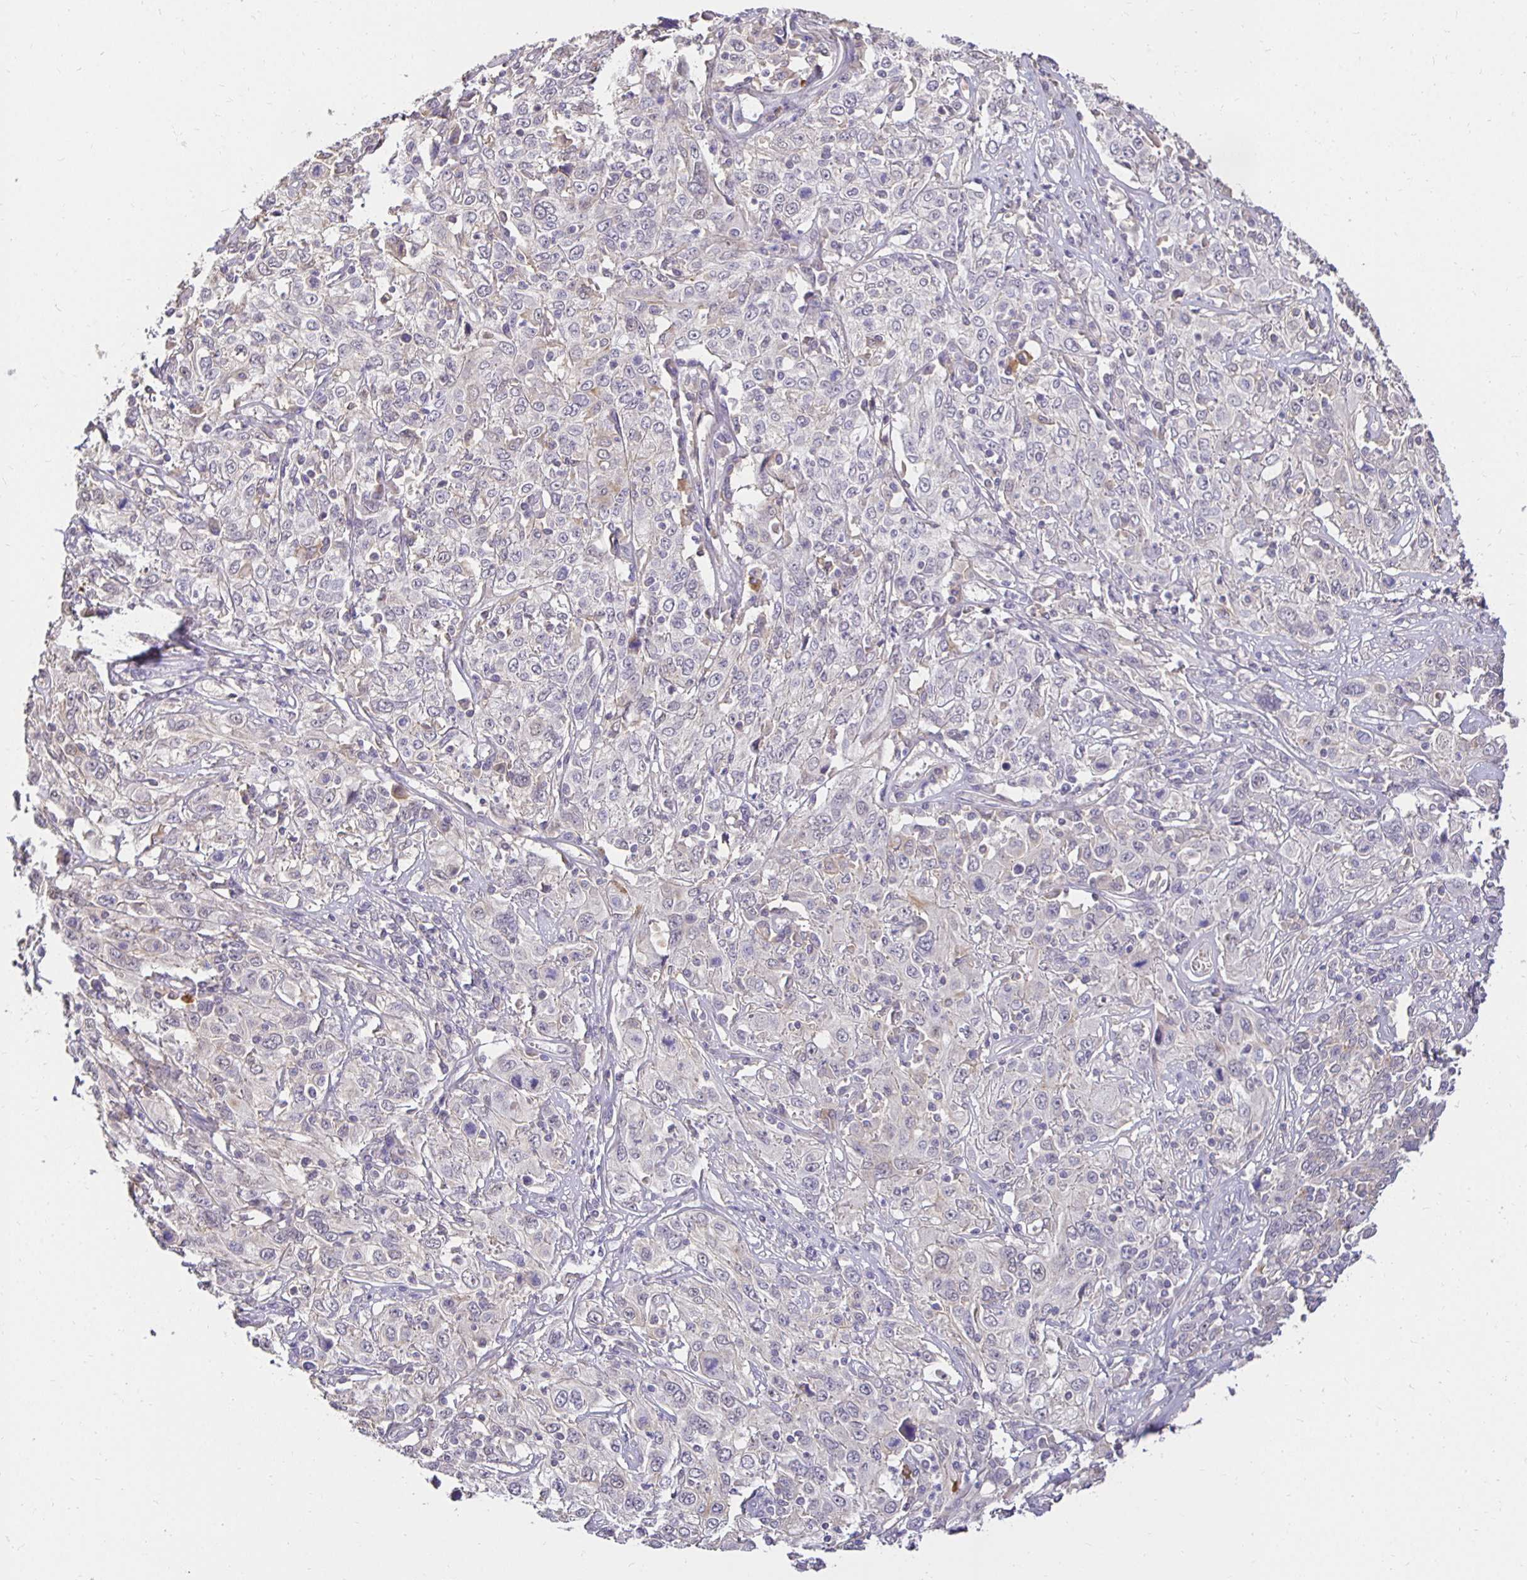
{"staining": {"intensity": "weak", "quantity": "<25%", "location": "cytoplasmic/membranous"}, "tissue": "cervical cancer", "cell_type": "Tumor cells", "image_type": "cancer", "snomed": [{"axis": "morphology", "description": "Squamous cell carcinoma, NOS"}, {"axis": "topography", "description": "Cervix"}], "caption": "DAB immunohistochemical staining of cervical cancer (squamous cell carcinoma) demonstrates no significant staining in tumor cells.", "gene": "PNPLA3", "patient": {"sex": "female", "age": 46}}